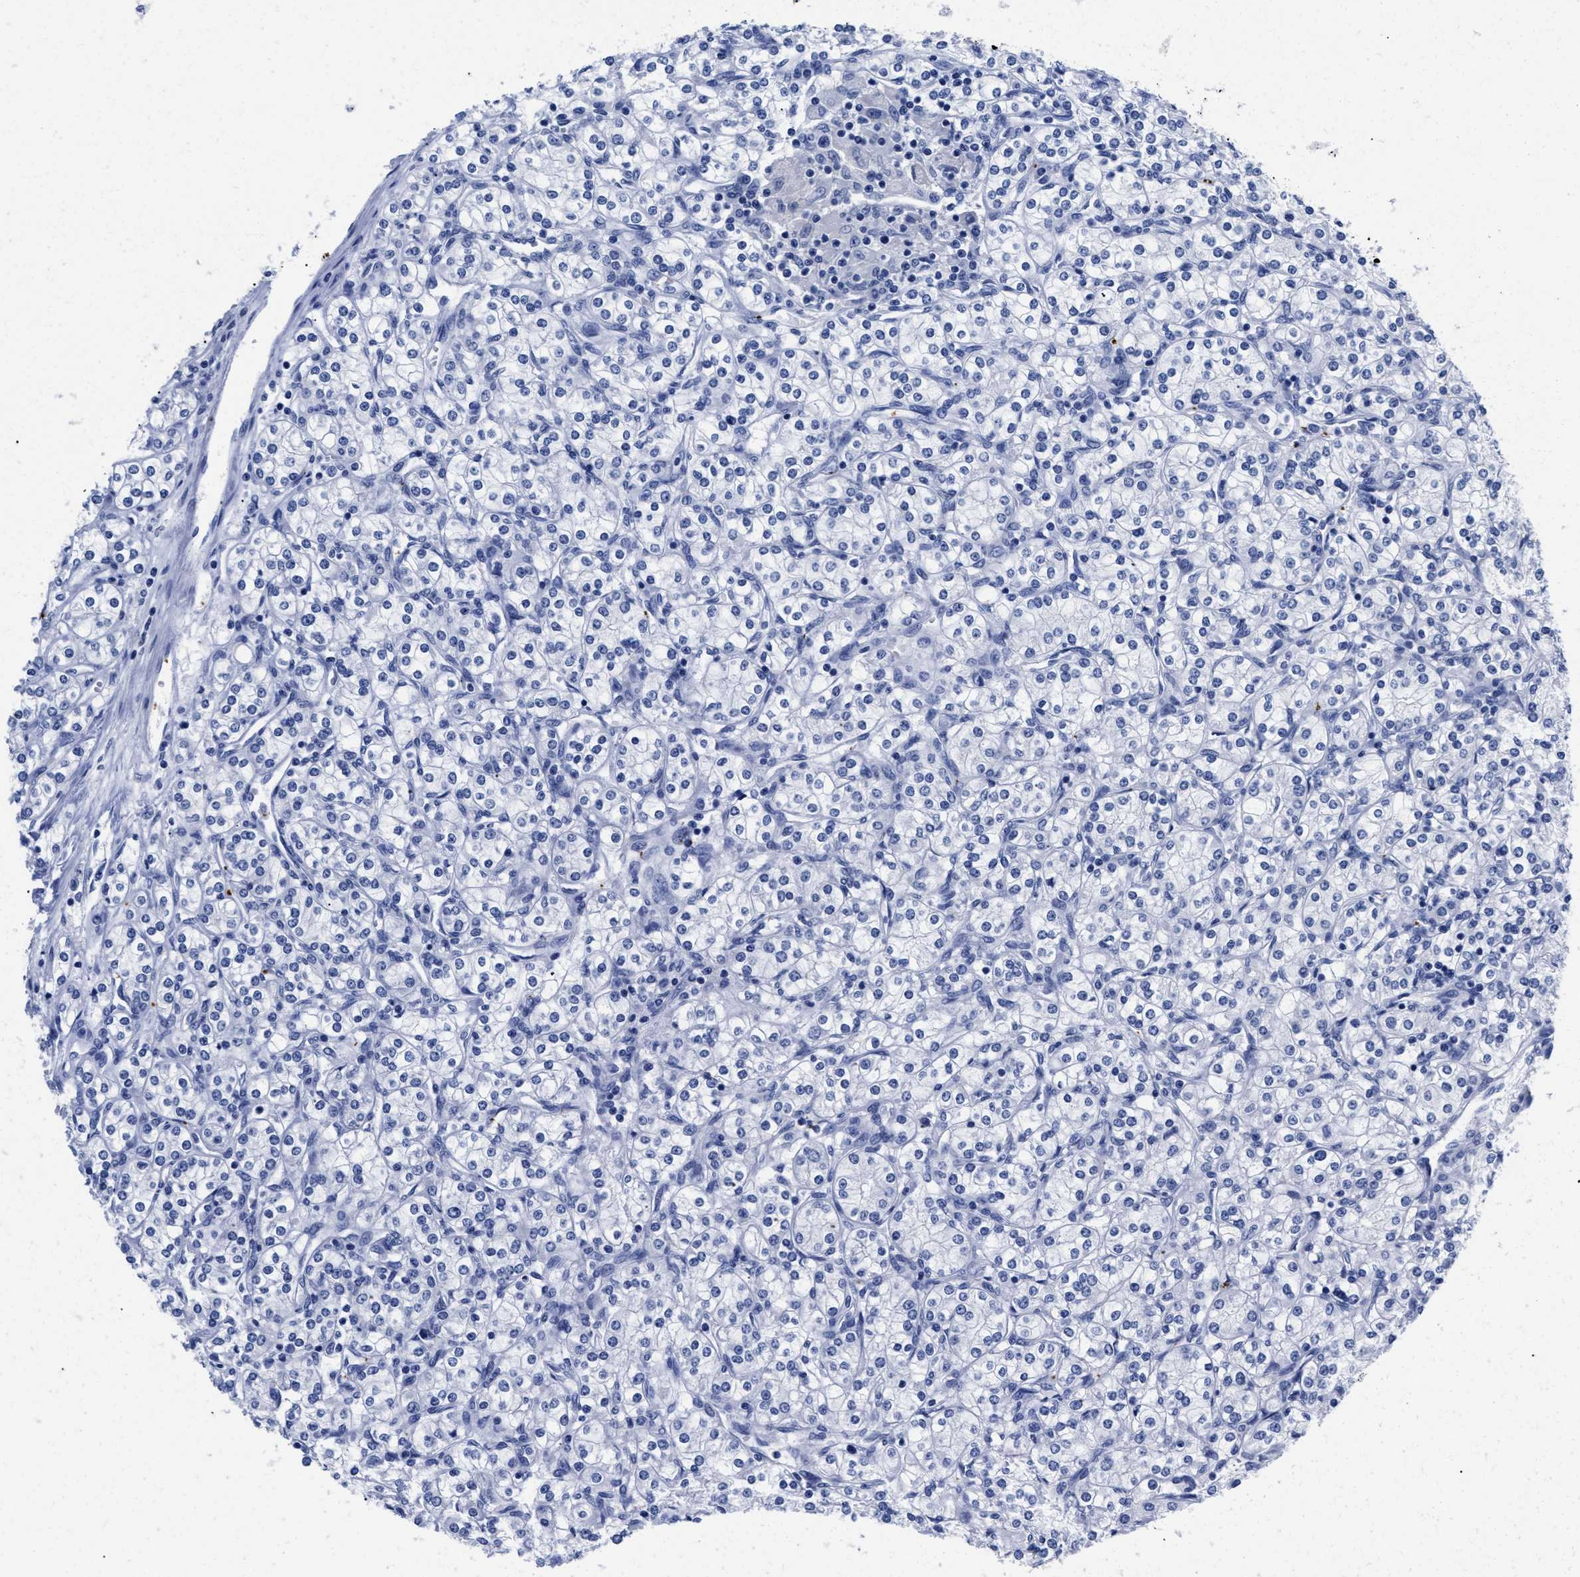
{"staining": {"intensity": "negative", "quantity": "none", "location": "none"}, "tissue": "renal cancer", "cell_type": "Tumor cells", "image_type": "cancer", "snomed": [{"axis": "morphology", "description": "Adenocarcinoma, NOS"}, {"axis": "topography", "description": "Kidney"}], "caption": "Protein analysis of renal cancer (adenocarcinoma) exhibits no significant positivity in tumor cells.", "gene": "TREML1", "patient": {"sex": "male", "age": 77}}